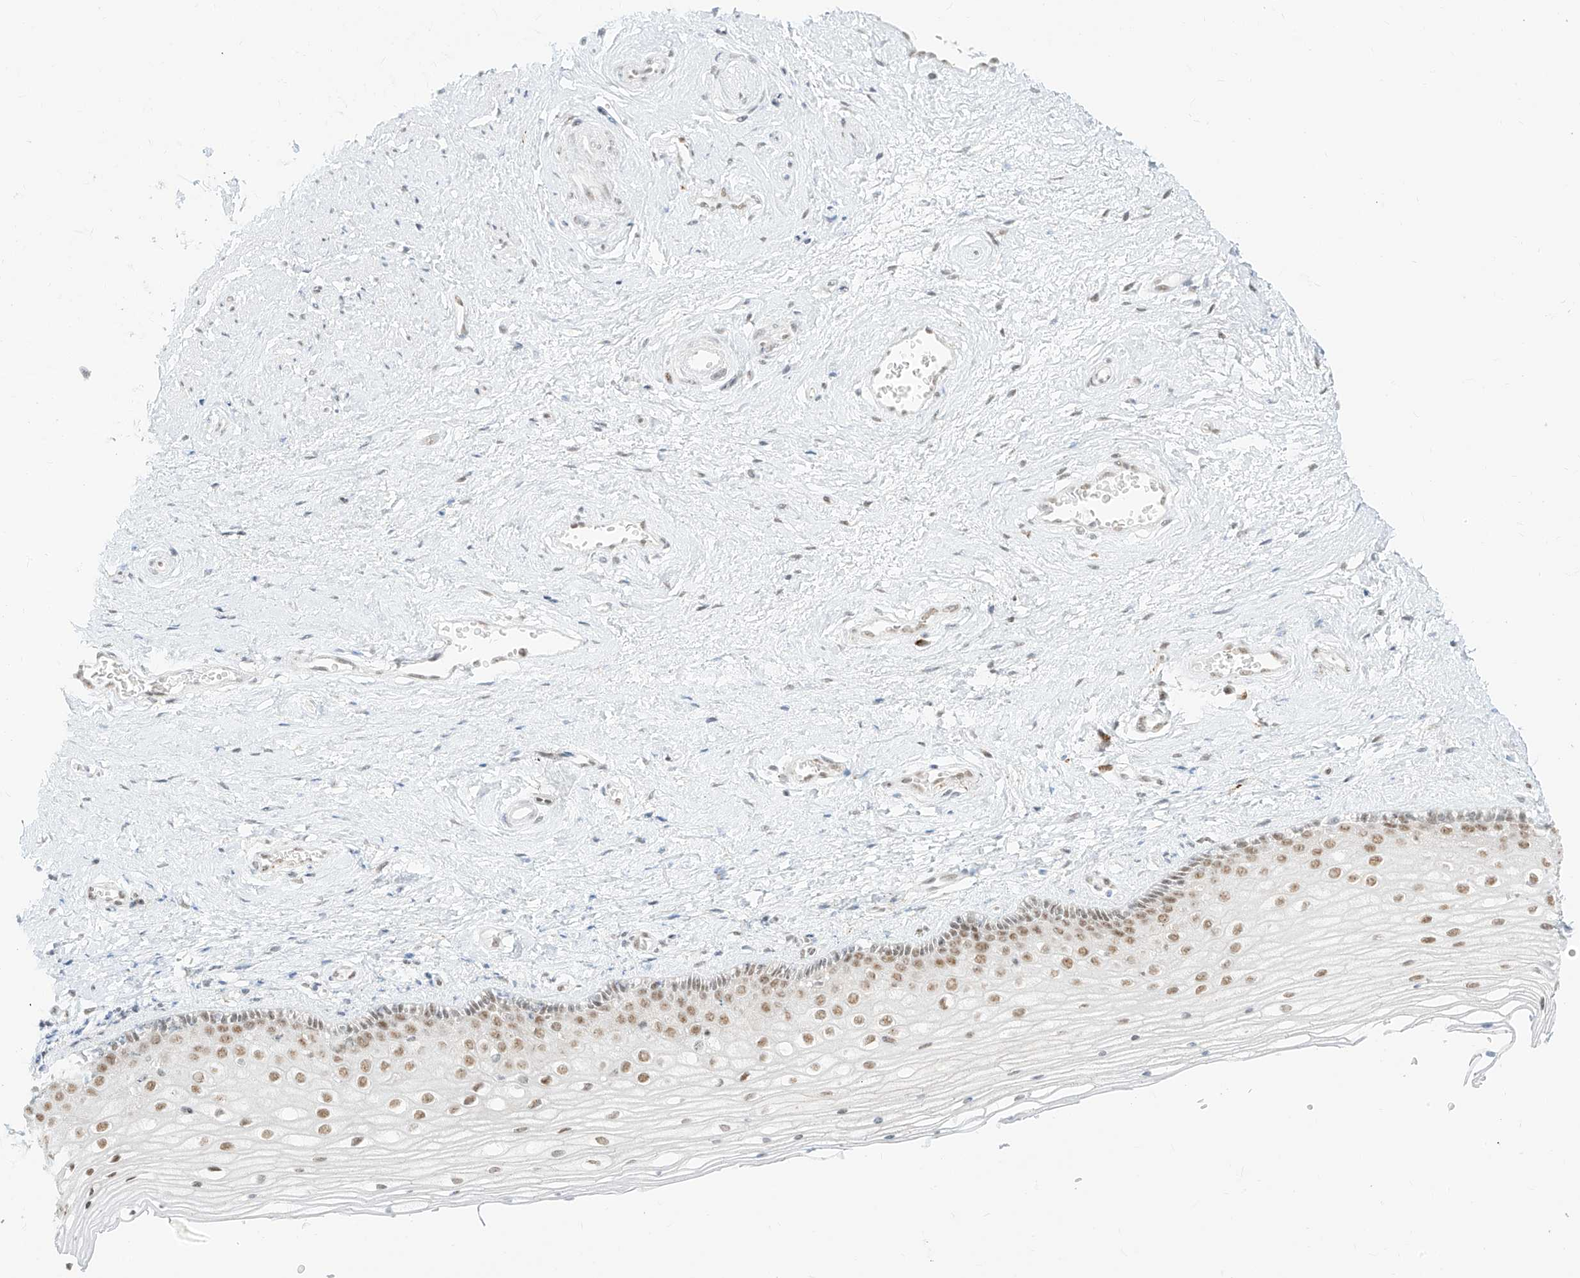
{"staining": {"intensity": "moderate", "quantity": "25%-75%", "location": "nuclear"}, "tissue": "vagina", "cell_type": "Squamous epithelial cells", "image_type": "normal", "snomed": [{"axis": "morphology", "description": "Normal tissue, NOS"}, {"axis": "topography", "description": "Vagina"}], "caption": "Squamous epithelial cells show medium levels of moderate nuclear staining in approximately 25%-75% of cells in unremarkable human vagina.", "gene": "SUPT5H", "patient": {"sex": "female", "age": 46}}